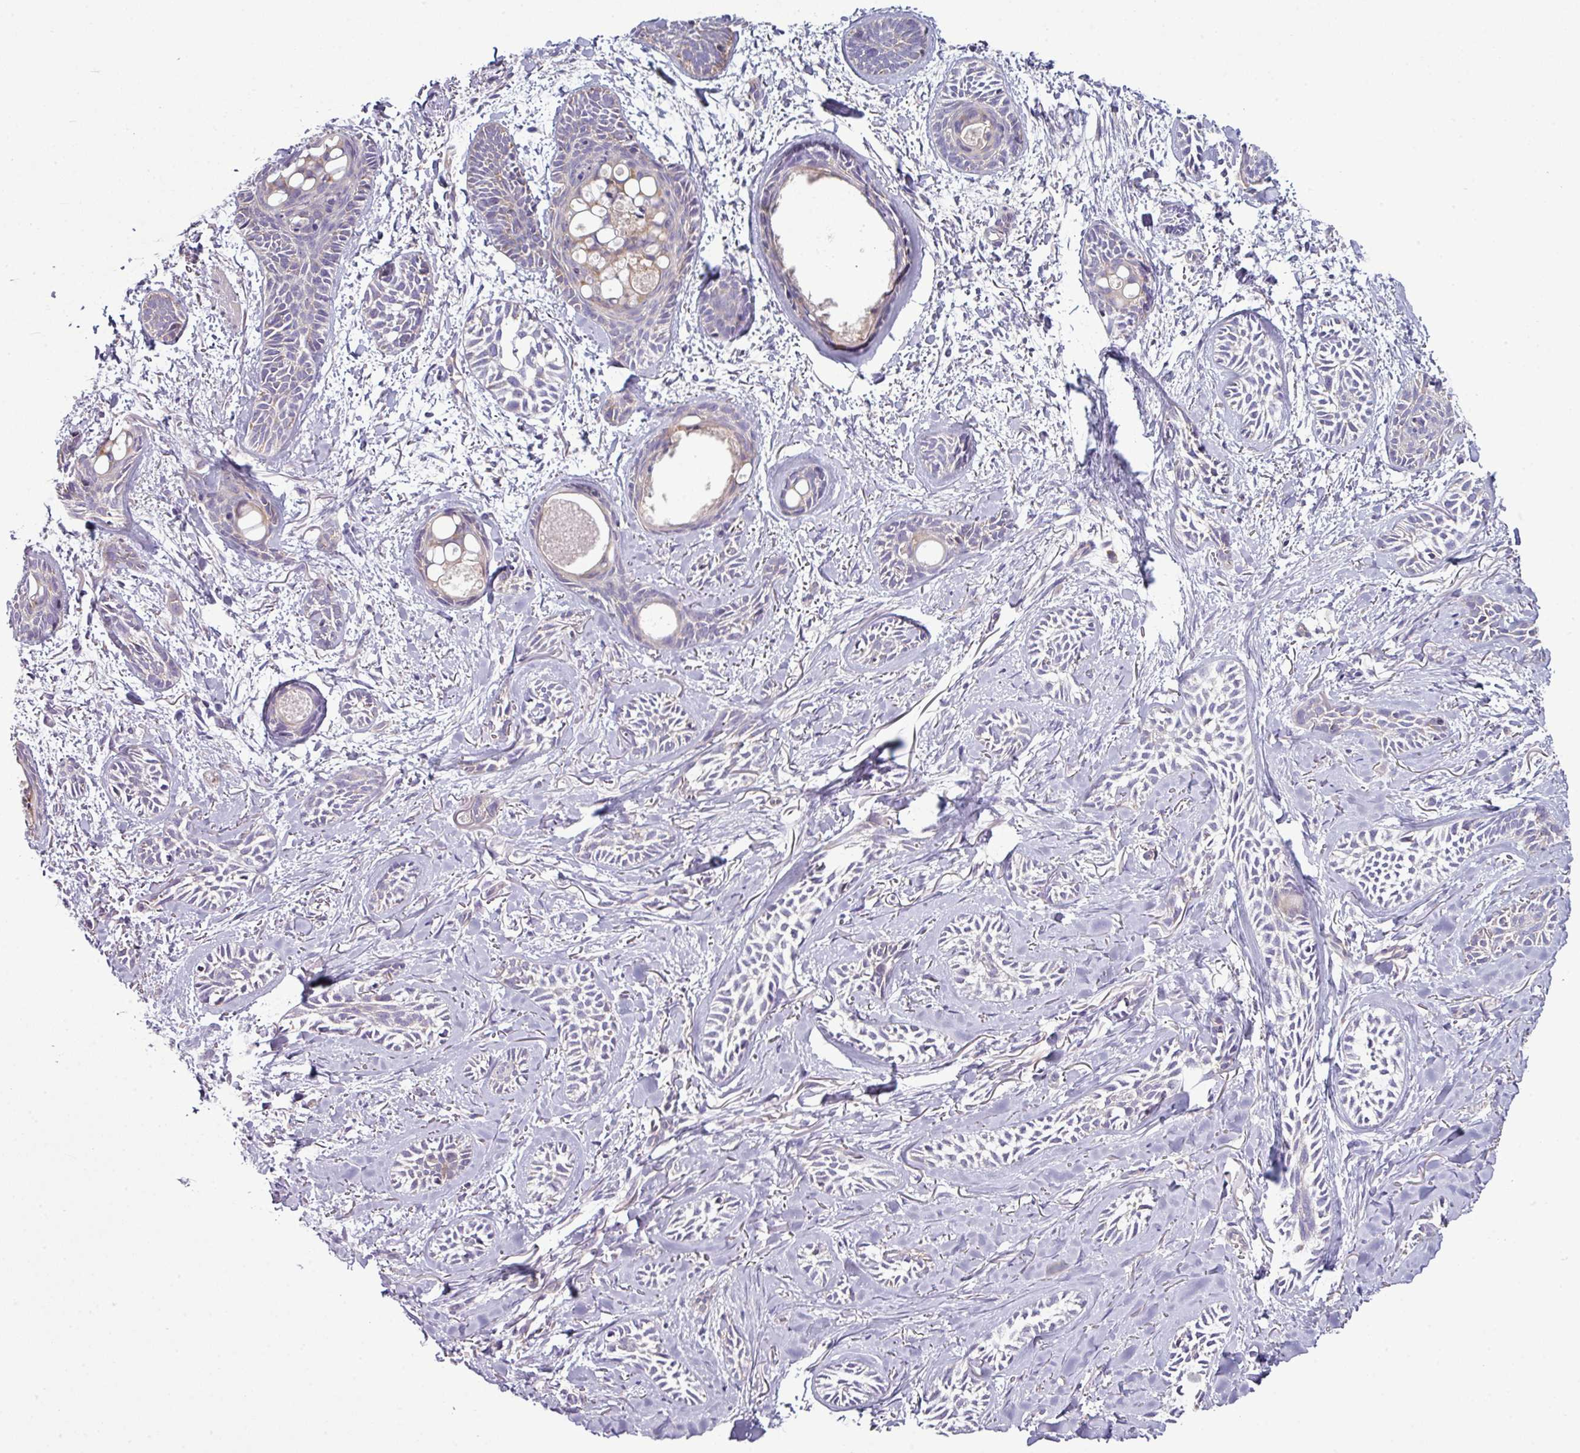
{"staining": {"intensity": "negative", "quantity": "none", "location": "none"}, "tissue": "skin cancer", "cell_type": "Tumor cells", "image_type": "cancer", "snomed": [{"axis": "morphology", "description": "Basal cell carcinoma"}, {"axis": "topography", "description": "Skin"}], "caption": "Protein analysis of skin cancer (basal cell carcinoma) shows no significant staining in tumor cells.", "gene": "AGAP5", "patient": {"sex": "female", "age": 59}}